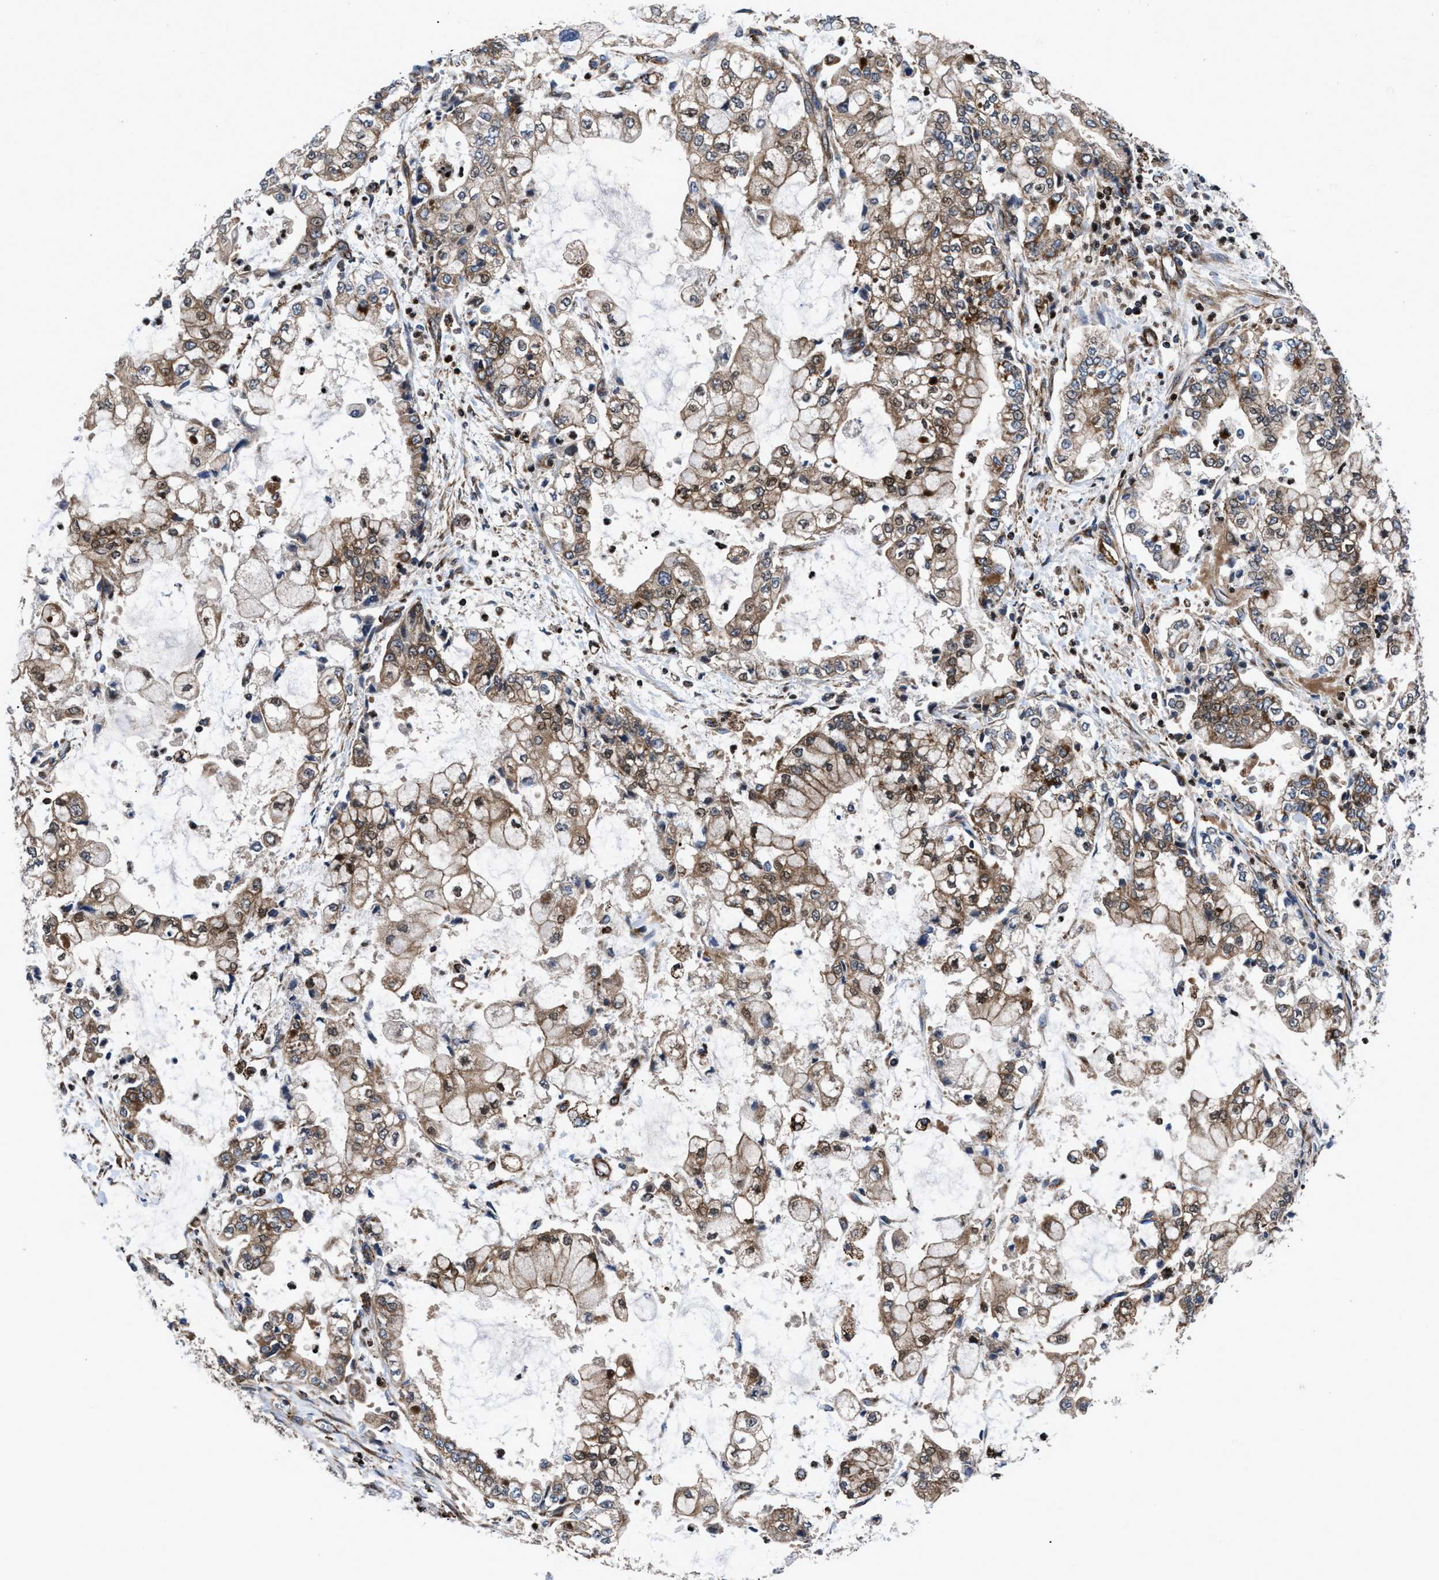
{"staining": {"intensity": "moderate", "quantity": ">75%", "location": "cytoplasmic/membranous"}, "tissue": "stomach cancer", "cell_type": "Tumor cells", "image_type": "cancer", "snomed": [{"axis": "morphology", "description": "Adenocarcinoma, NOS"}, {"axis": "topography", "description": "Stomach"}], "caption": "Stomach cancer (adenocarcinoma) was stained to show a protein in brown. There is medium levels of moderate cytoplasmic/membranous staining in approximately >75% of tumor cells.", "gene": "PRR15L", "patient": {"sex": "male", "age": 76}}